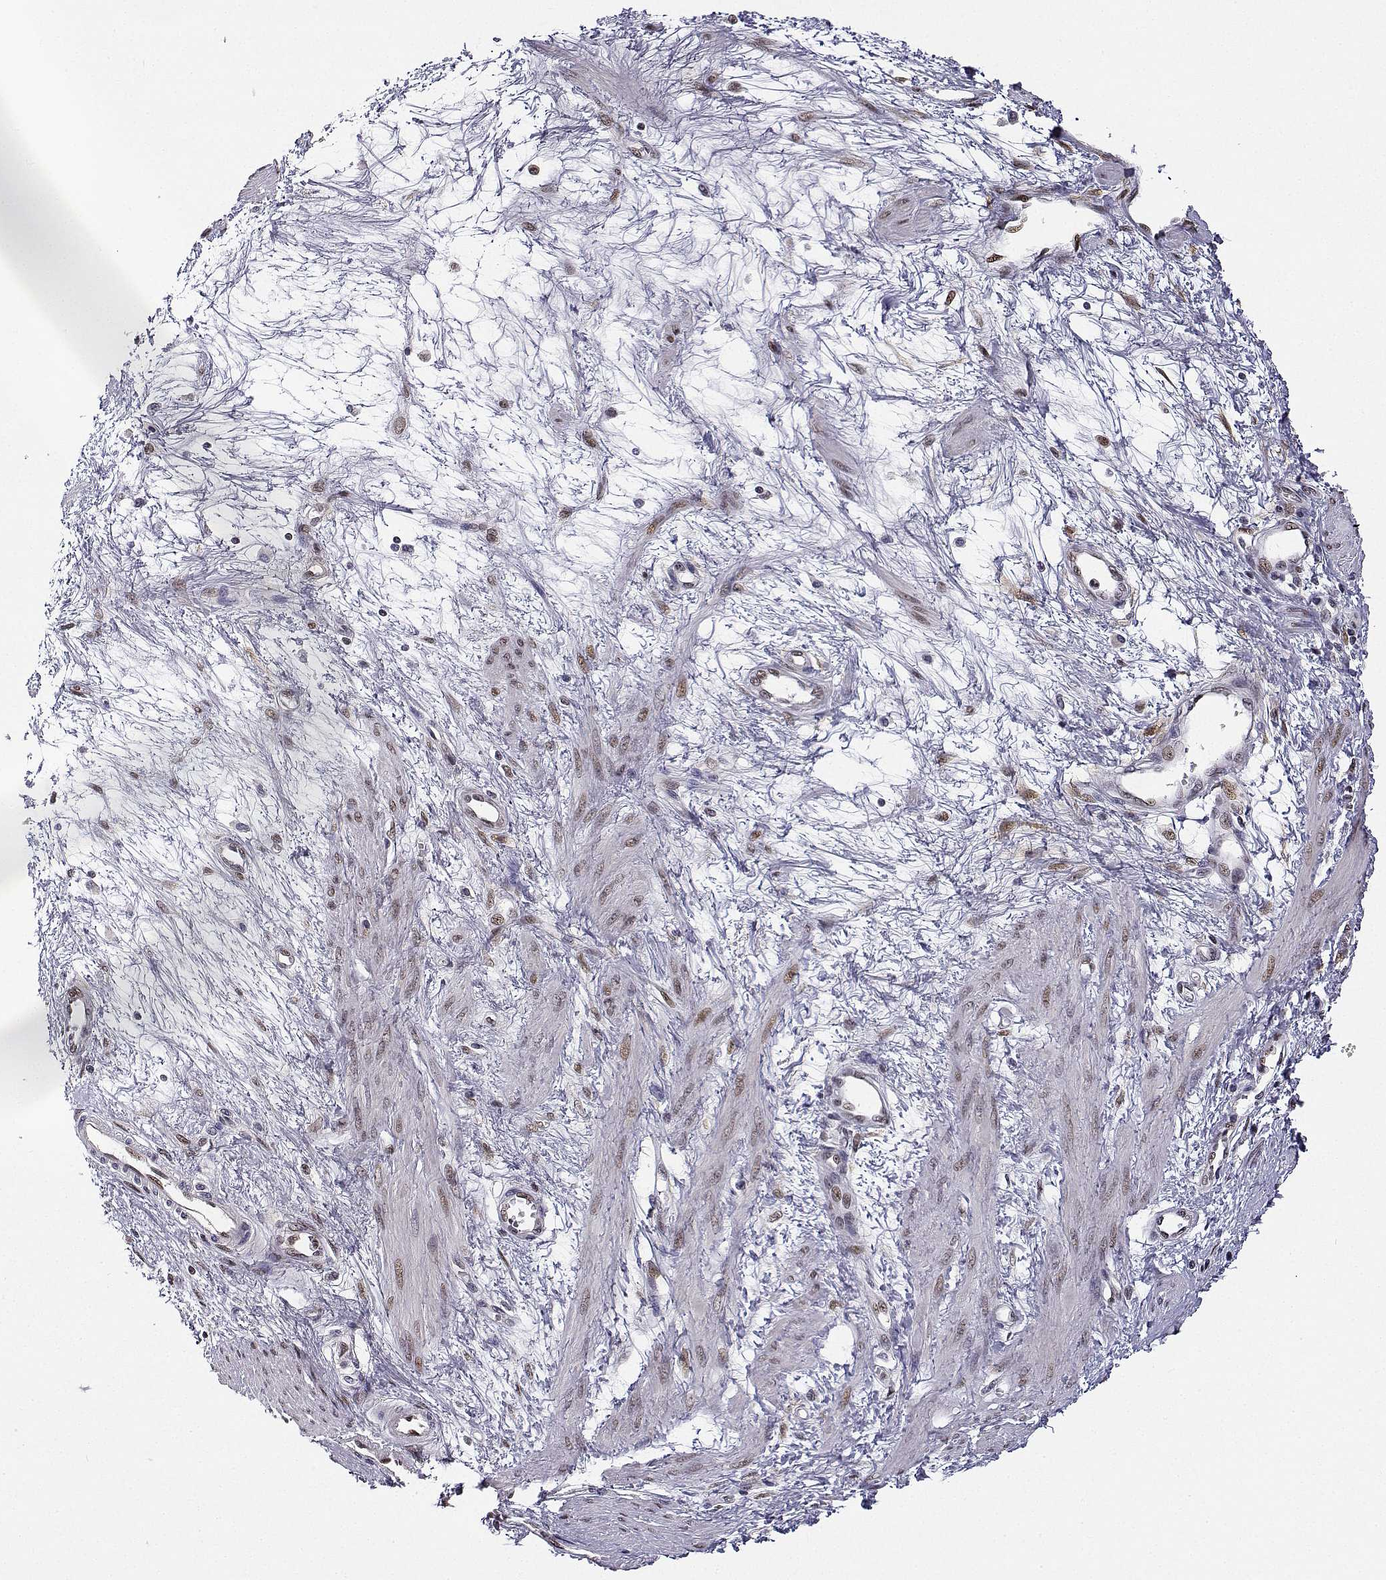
{"staining": {"intensity": "moderate", "quantity": ">75%", "location": "nuclear"}, "tissue": "smooth muscle", "cell_type": "Smooth muscle cells", "image_type": "normal", "snomed": [{"axis": "morphology", "description": "Normal tissue, NOS"}, {"axis": "topography", "description": "Smooth muscle"}, {"axis": "topography", "description": "Uterus"}], "caption": "DAB (3,3'-diaminobenzidine) immunohistochemical staining of normal human smooth muscle demonstrates moderate nuclear protein positivity in about >75% of smooth muscle cells.", "gene": "PHGDH", "patient": {"sex": "female", "age": 39}}